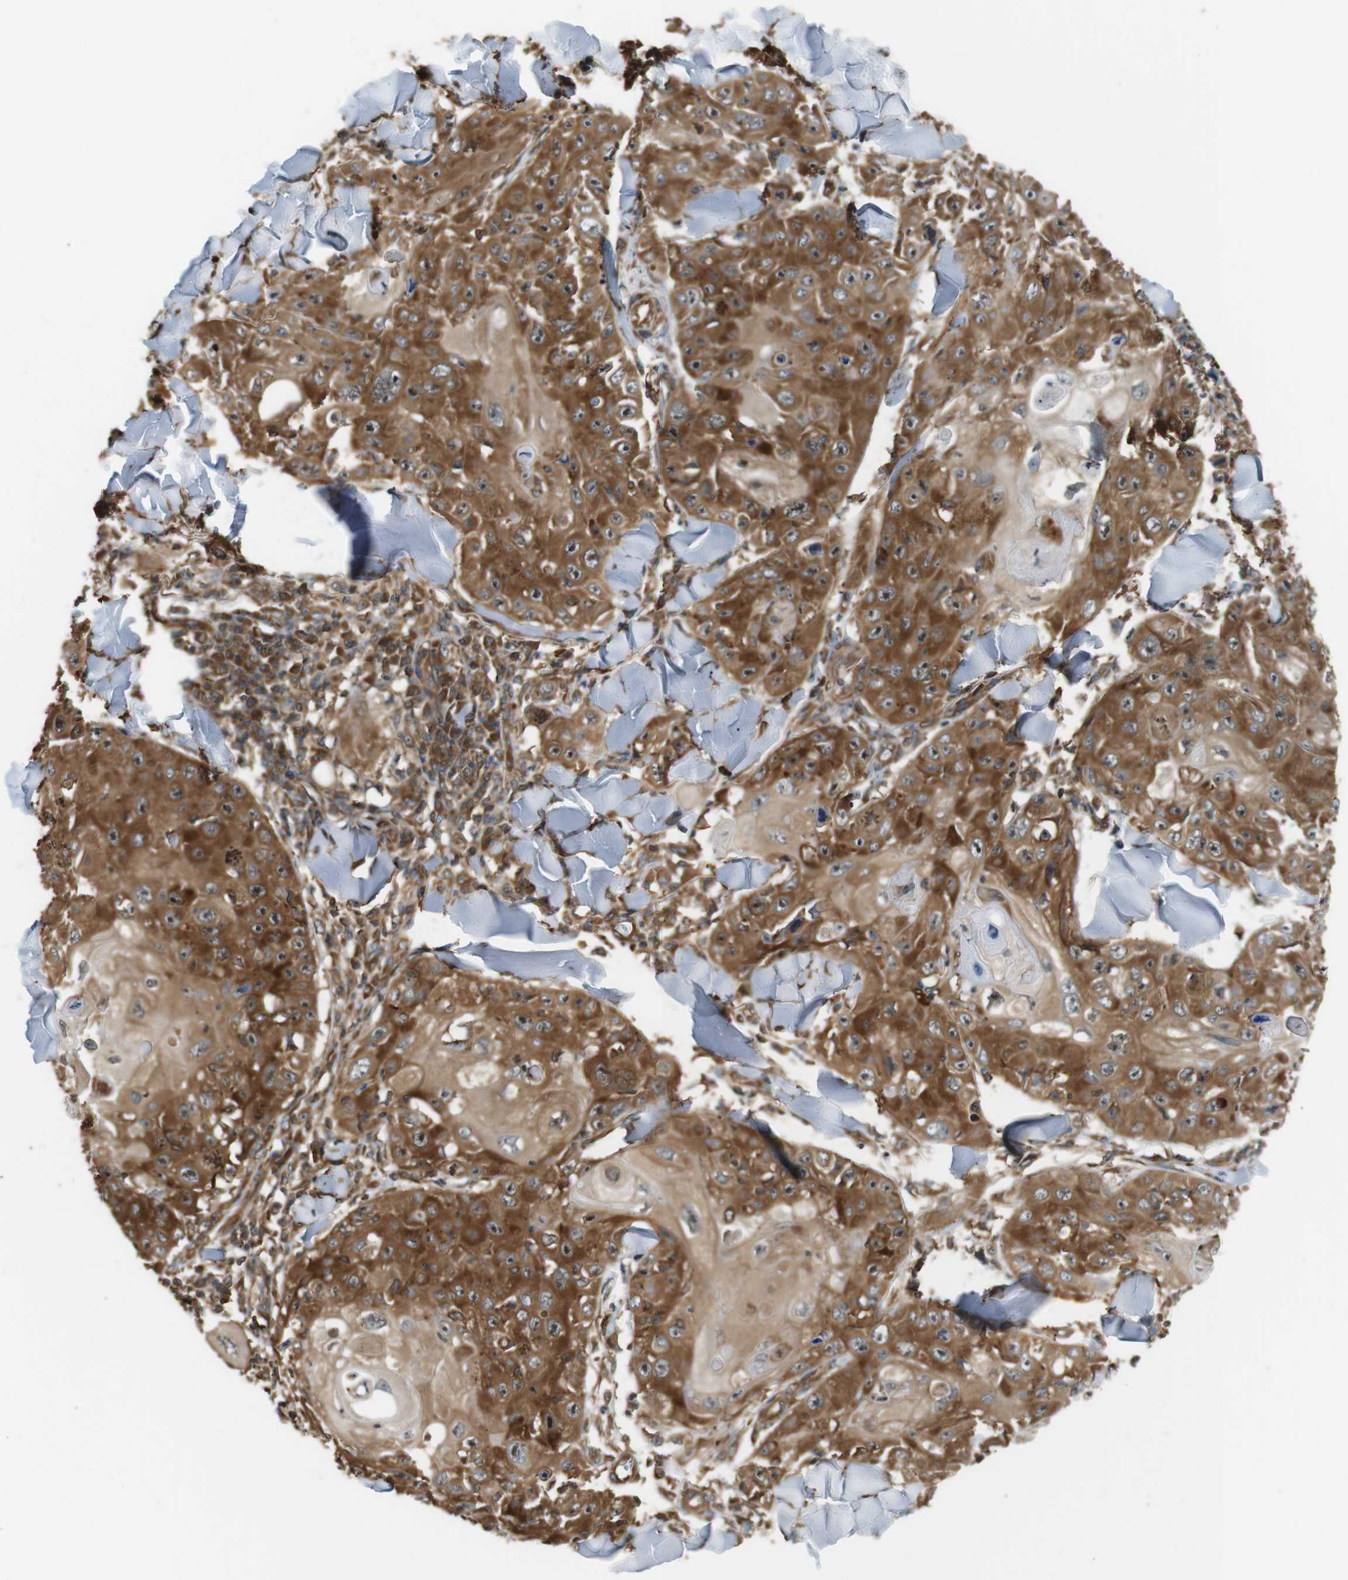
{"staining": {"intensity": "moderate", "quantity": ">75%", "location": "cytoplasmic/membranous"}, "tissue": "skin cancer", "cell_type": "Tumor cells", "image_type": "cancer", "snomed": [{"axis": "morphology", "description": "Squamous cell carcinoma, NOS"}, {"axis": "topography", "description": "Skin"}], "caption": "A high-resolution image shows immunohistochemistry (IHC) staining of skin squamous cell carcinoma, which displays moderate cytoplasmic/membranous positivity in about >75% of tumor cells.", "gene": "PA2G4", "patient": {"sex": "male", "age": 86}}